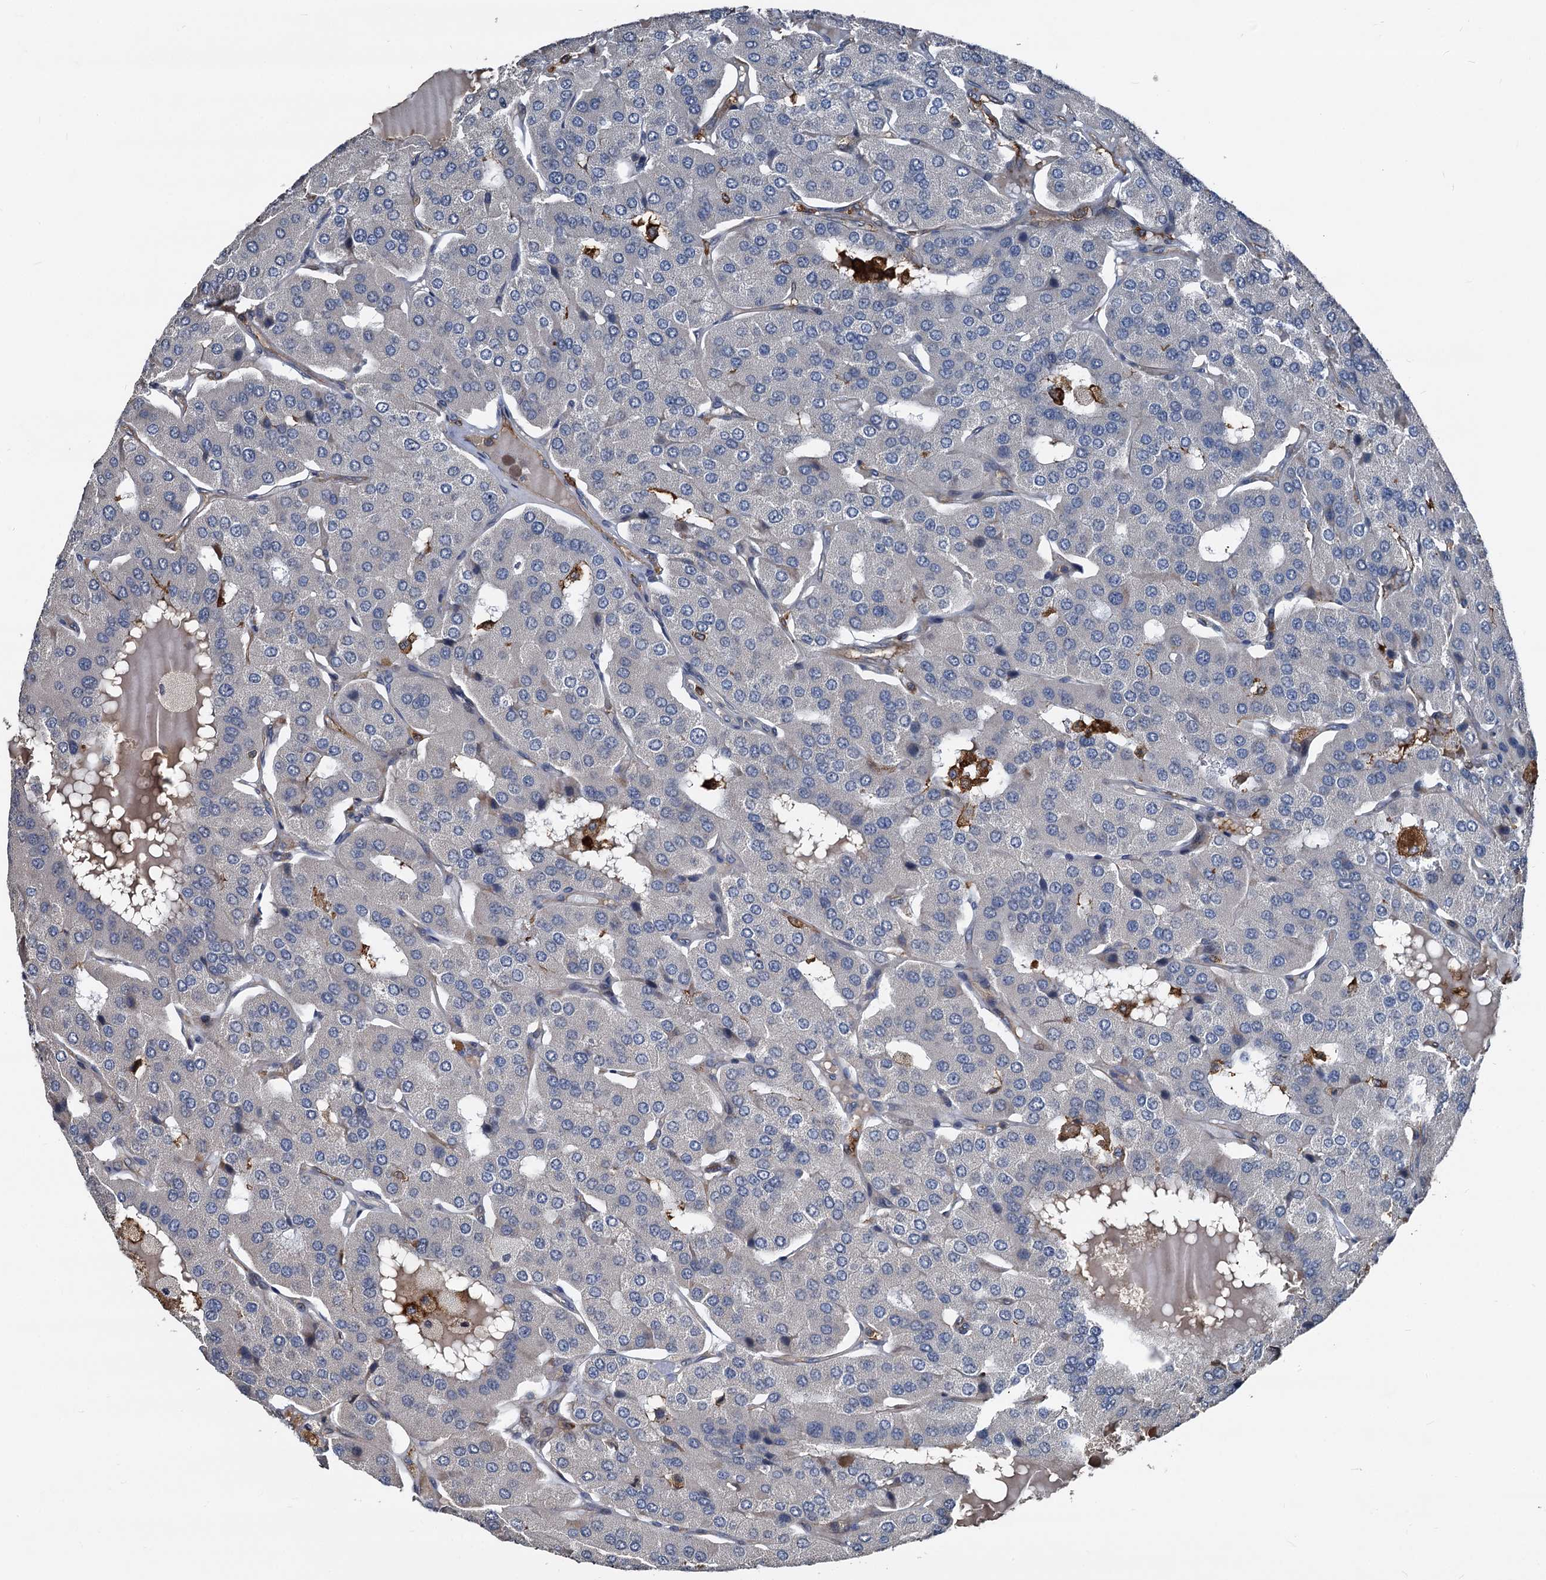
{"staining": {"intensity": "negative", "quantity": "none", "location": "none"}, "tissue": "parathyroid gland", "cell_type": "Glandular cells", "image_type": "normal", "snomed": [{"axis": "morphology", "description": "Normal tissue, NOS"}, {"axis": "morphology", "description": "Adenoma, NOS"}, {"axis": "topography", "description": "Parathyroid gland"}], "caption": "The photomicrograph exhibits no staining of glandular cells in unremarkable parathyroid gland. (DAB immunohistochemistry with hematoxylin counter stain).", "gene": "PLEKHO2", "patient": {"sex": "female", "age": 86}}